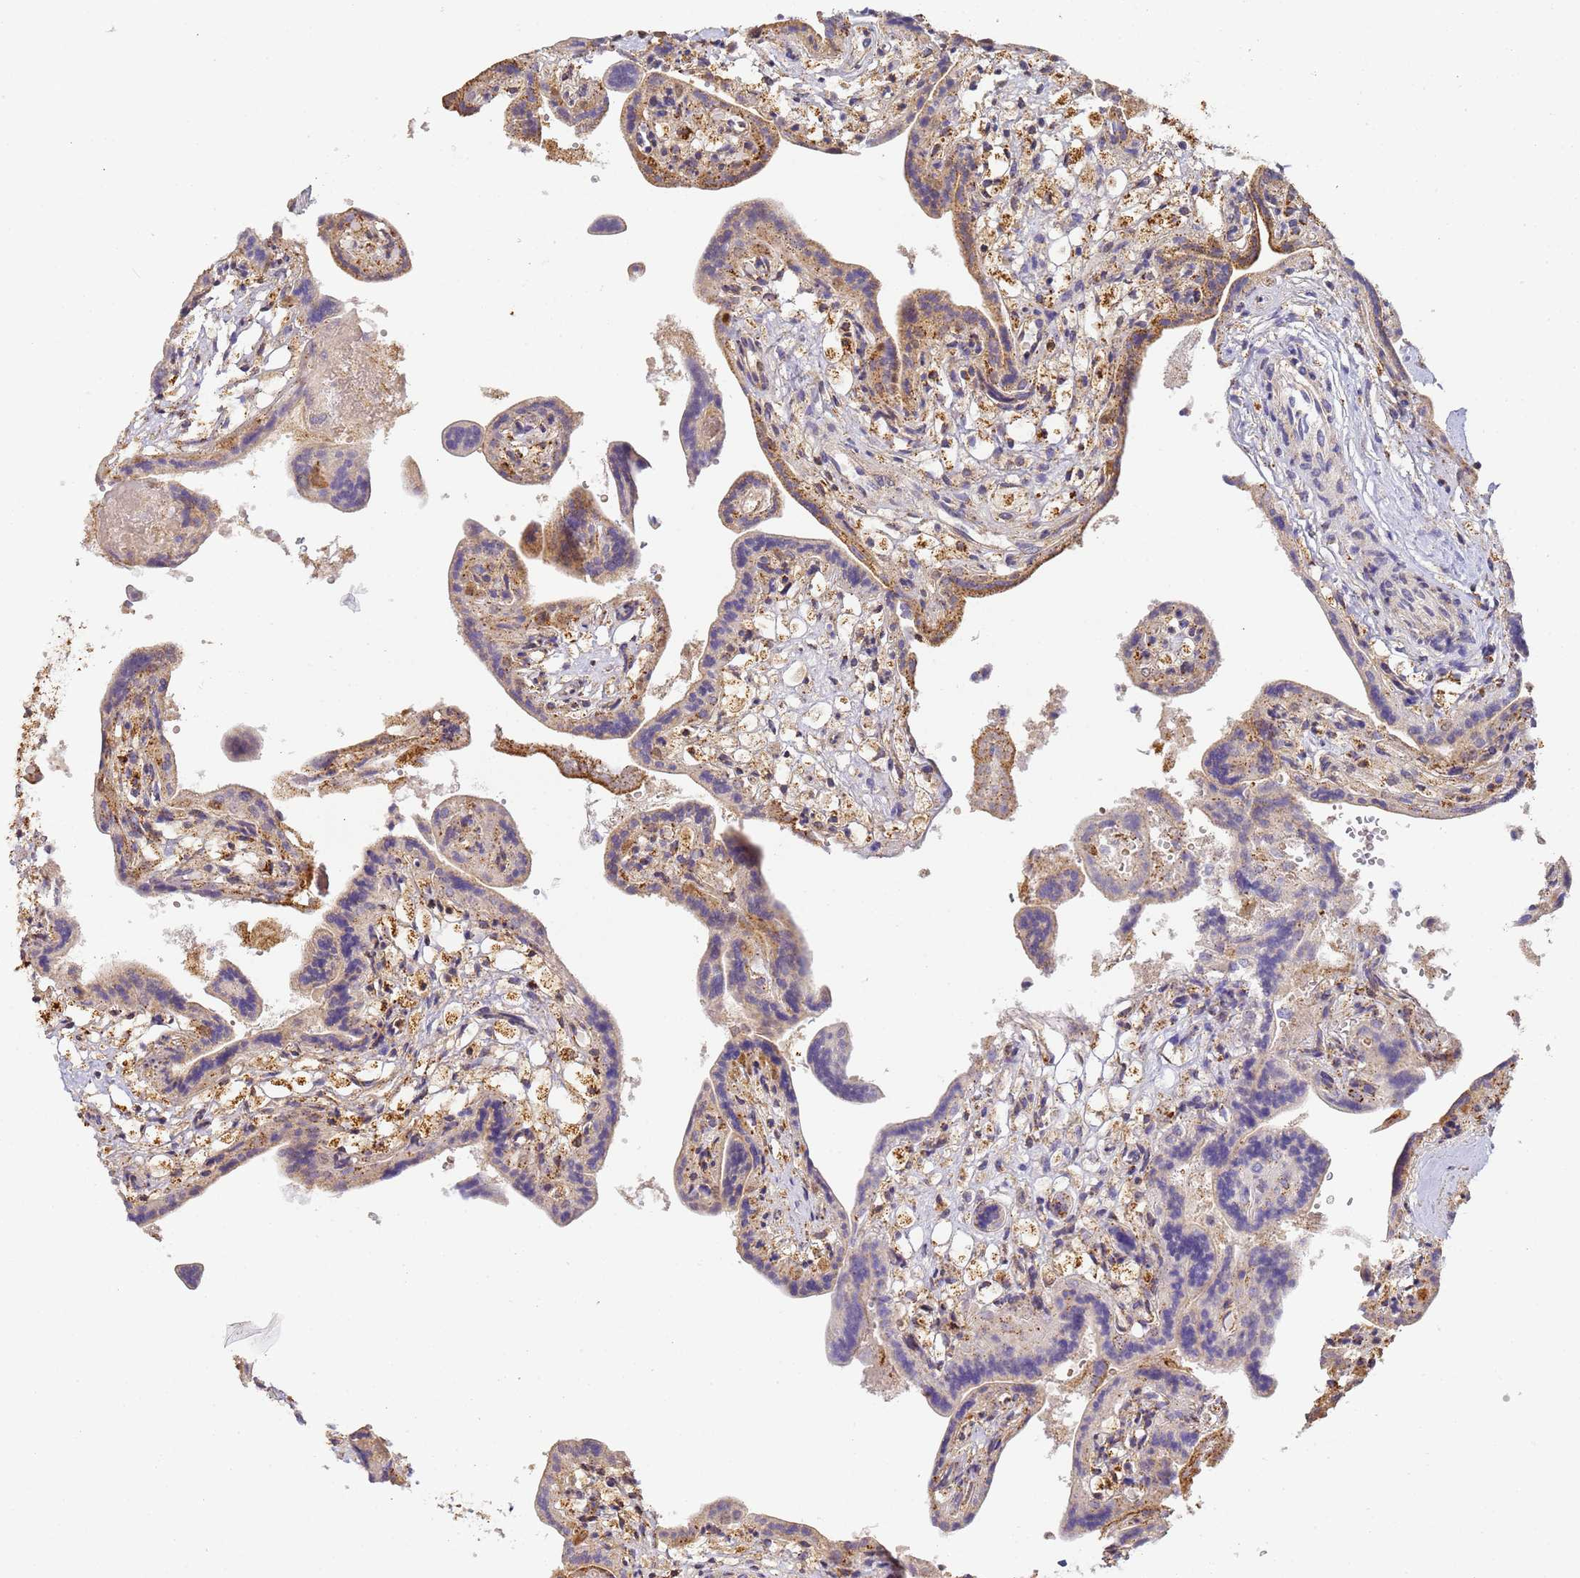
{"staining": {"intensity": "strong", "quantity": "25%-75%", "location": "cytoplasmic/membranous"}, "tissue": "placenta", "cell_type": "Trophoblastic cells", "image_type": "normal", "snomed": [{"axis": "morphology", "description": "Normal tissue, NOS"}, {"axis": "topography", "description": "Placenta"}], "caption": "Brown immunohistochemical staining in normal human placenta exhibits strong cytoplasmic/membranous staining in approximately 25%-75% of trophoblastic cells.", "gene": "FRG2B", "patient": {"sex": "female", "age": 37}}